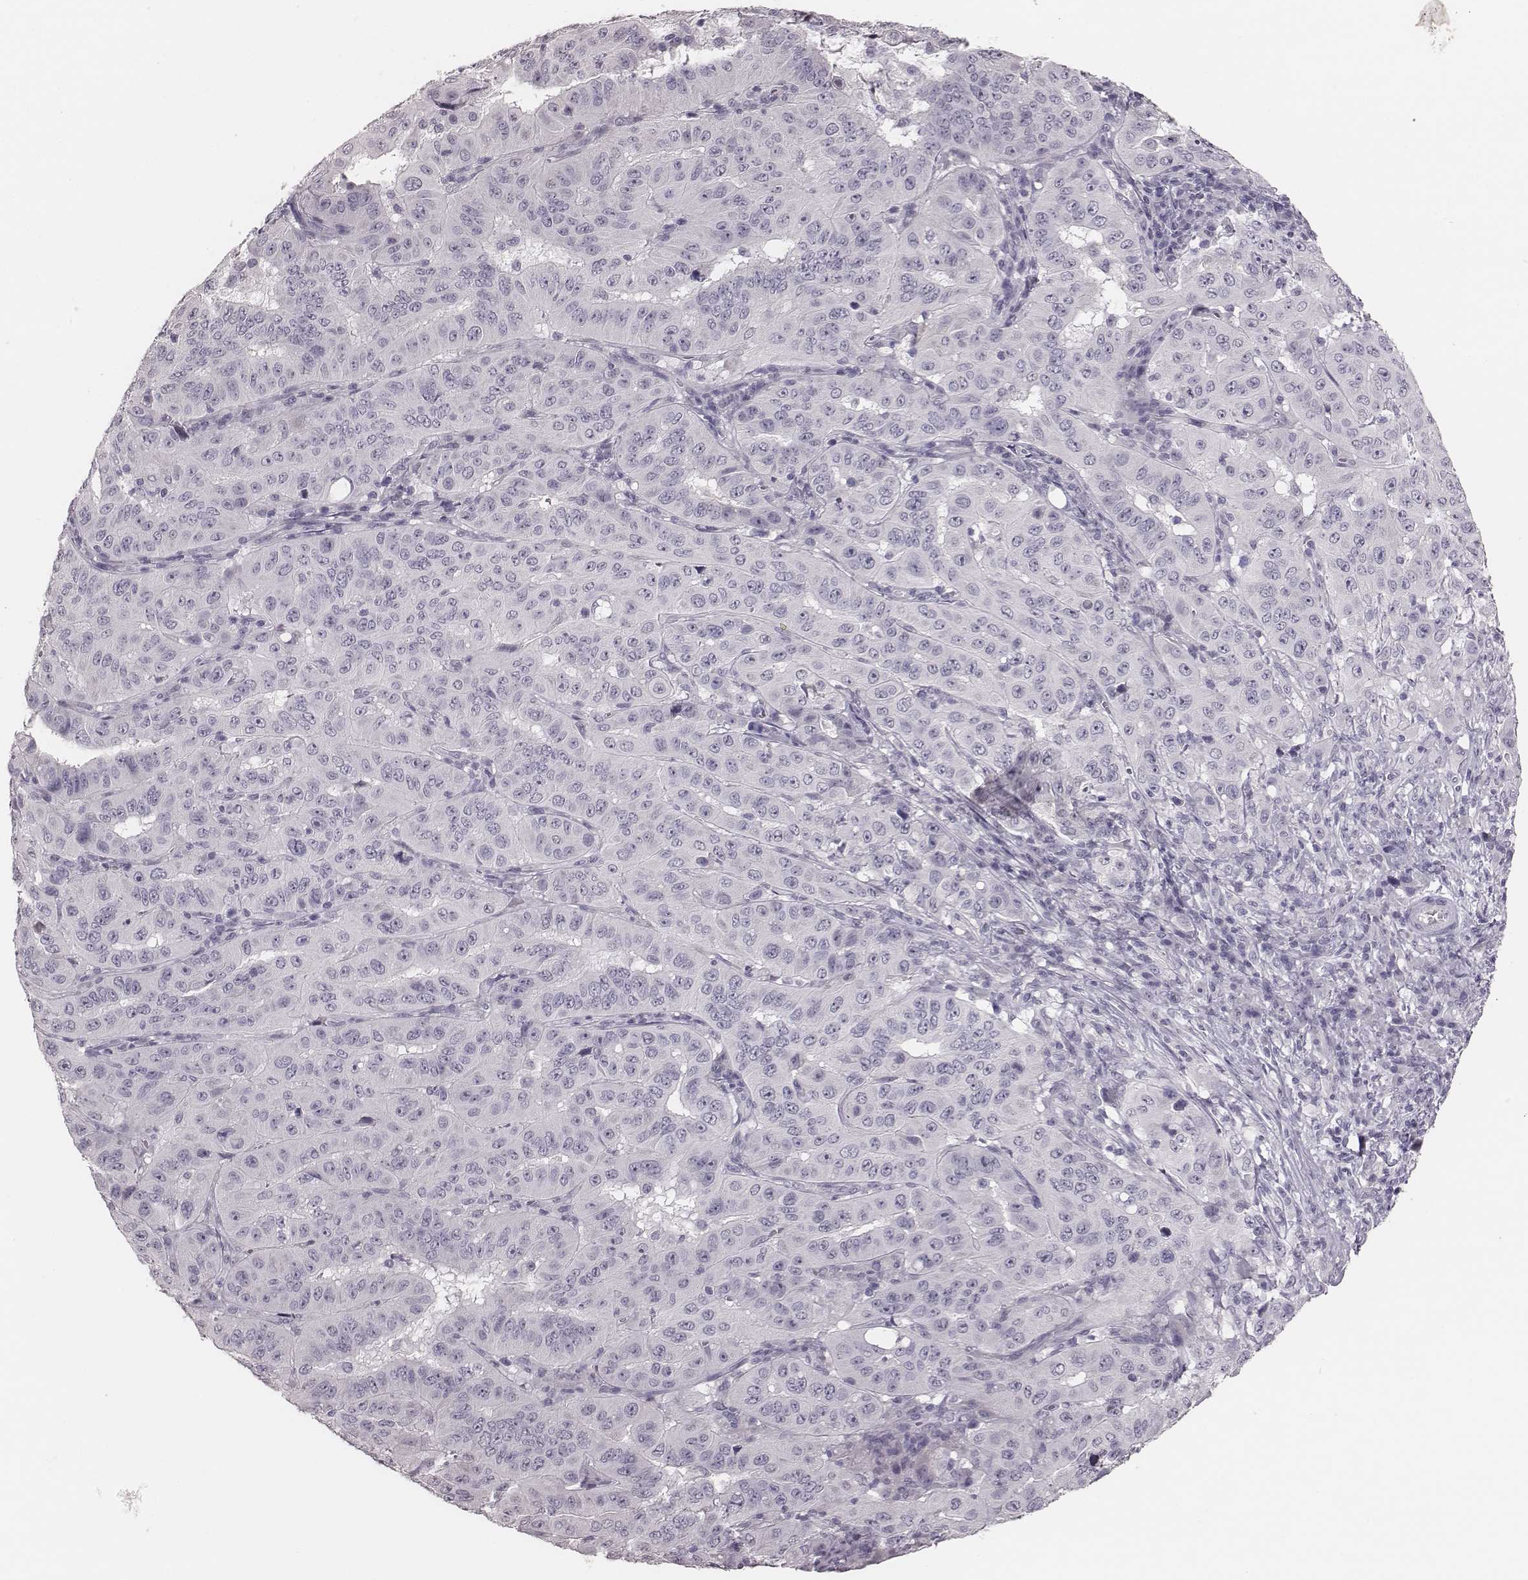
{"staining": {"intensity": "negative", "quantity": "none", "location": "none"}, "tissue": "pancreatic cancer", "cell_type": "Tumor cells", "image_type": "cancer", "snomed": [{"axis": "morphology", "description": "Adenocarcinoma, NOS"}, {"axis": "topography", "description": "Pancreas"}], "caption": "DAB immunohistochemical staining of pancreatic cancer demonstrates no significant expression in tumor cells.", "gene": "CSHL1", "patient": {"sex": "male", "age": 63}}